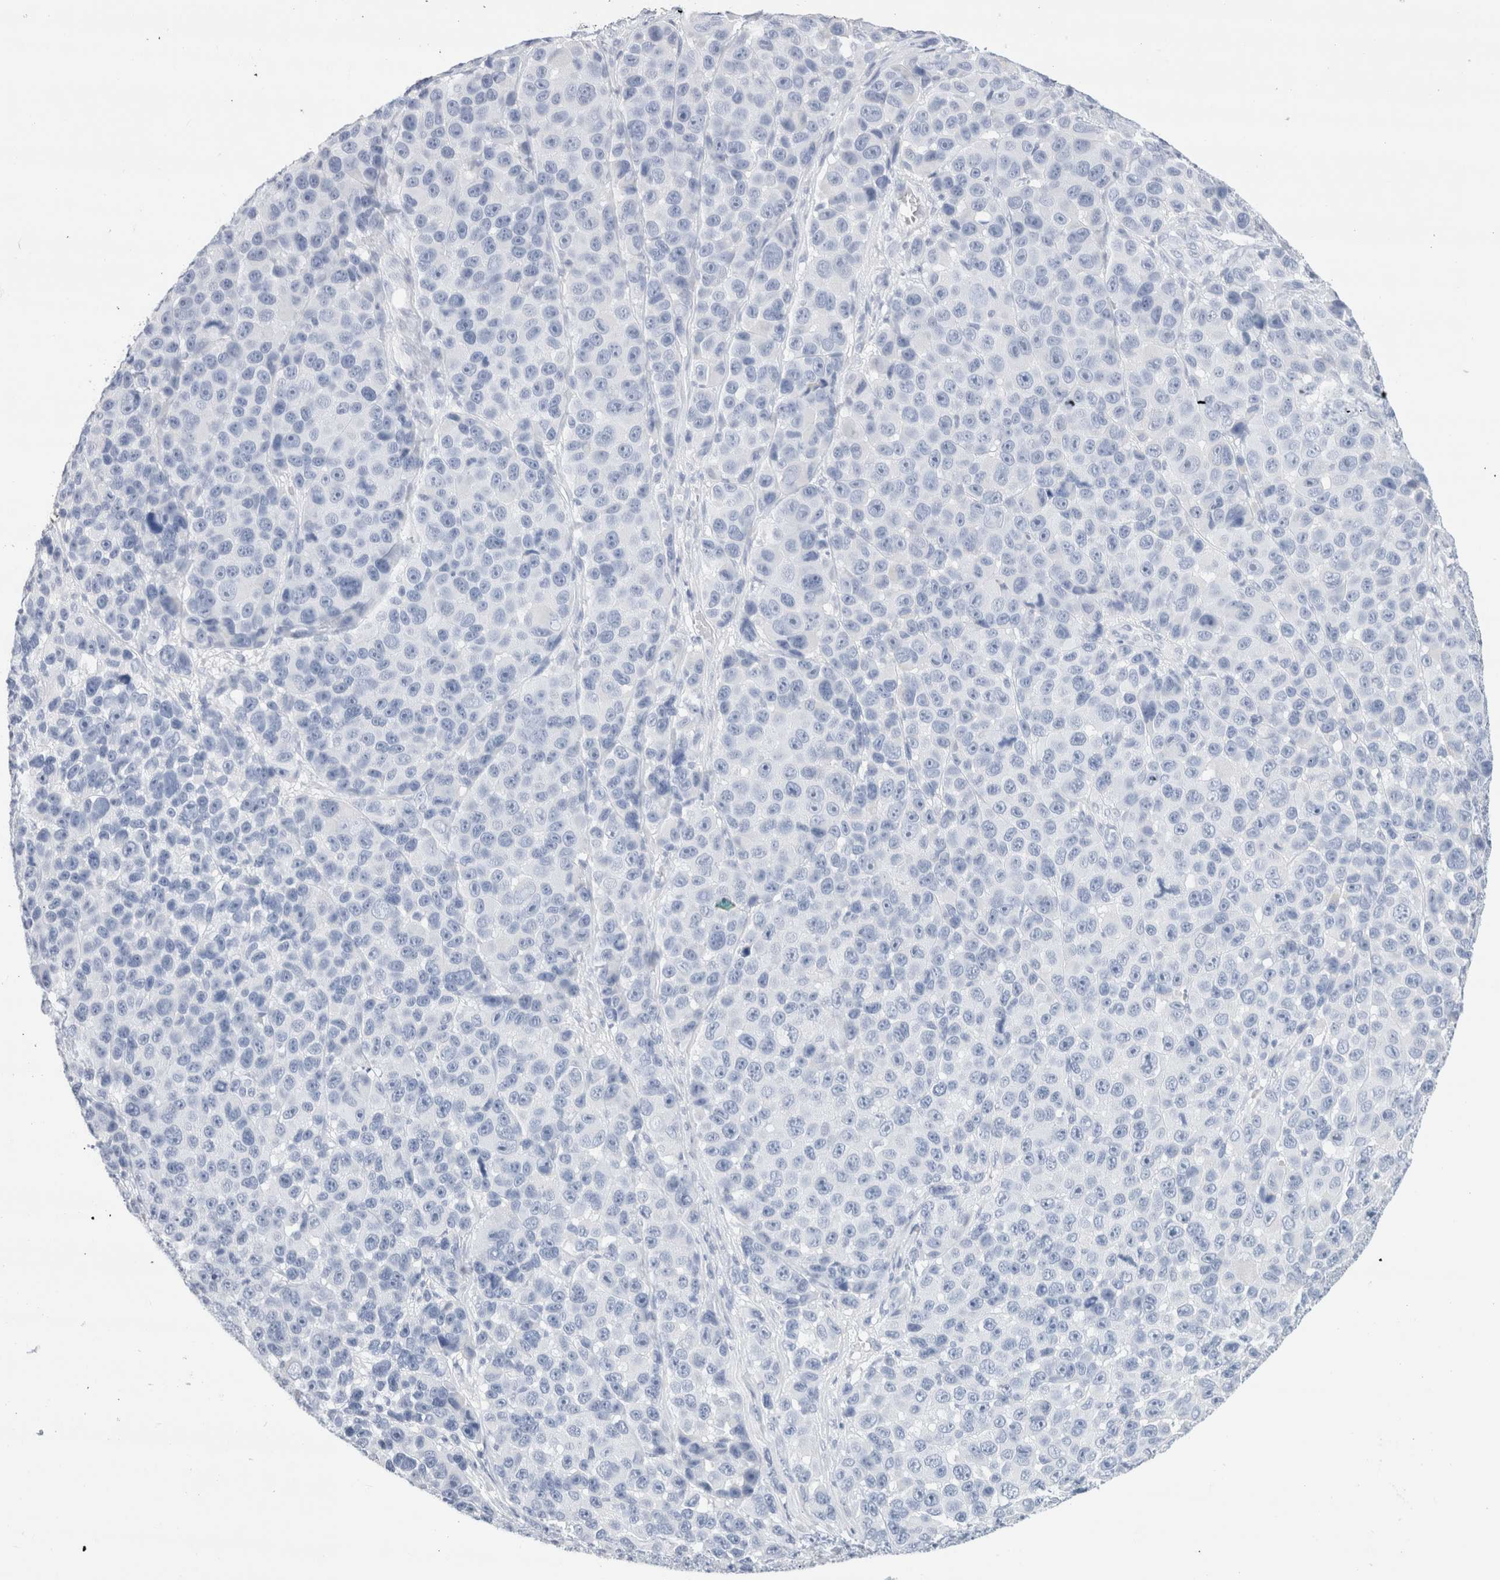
{"staining": {"intensity": "negative", "quantity": "none", "location": "none"}, "tissue": "melanoma", "cell_type": "Tumor cells", "image_type": "cancer", "snomed": [{"axis": "morphology", "description": "Malignant melanoma, NOS"}, {"axis": "topography", "description": "Skin"}], "caption": "Melanoma stained for a protein using immunohistochemistry reveals no expression tumor cells.", "gene": "ECHDC2", "patient": {"sex": "male", "age": 53}}